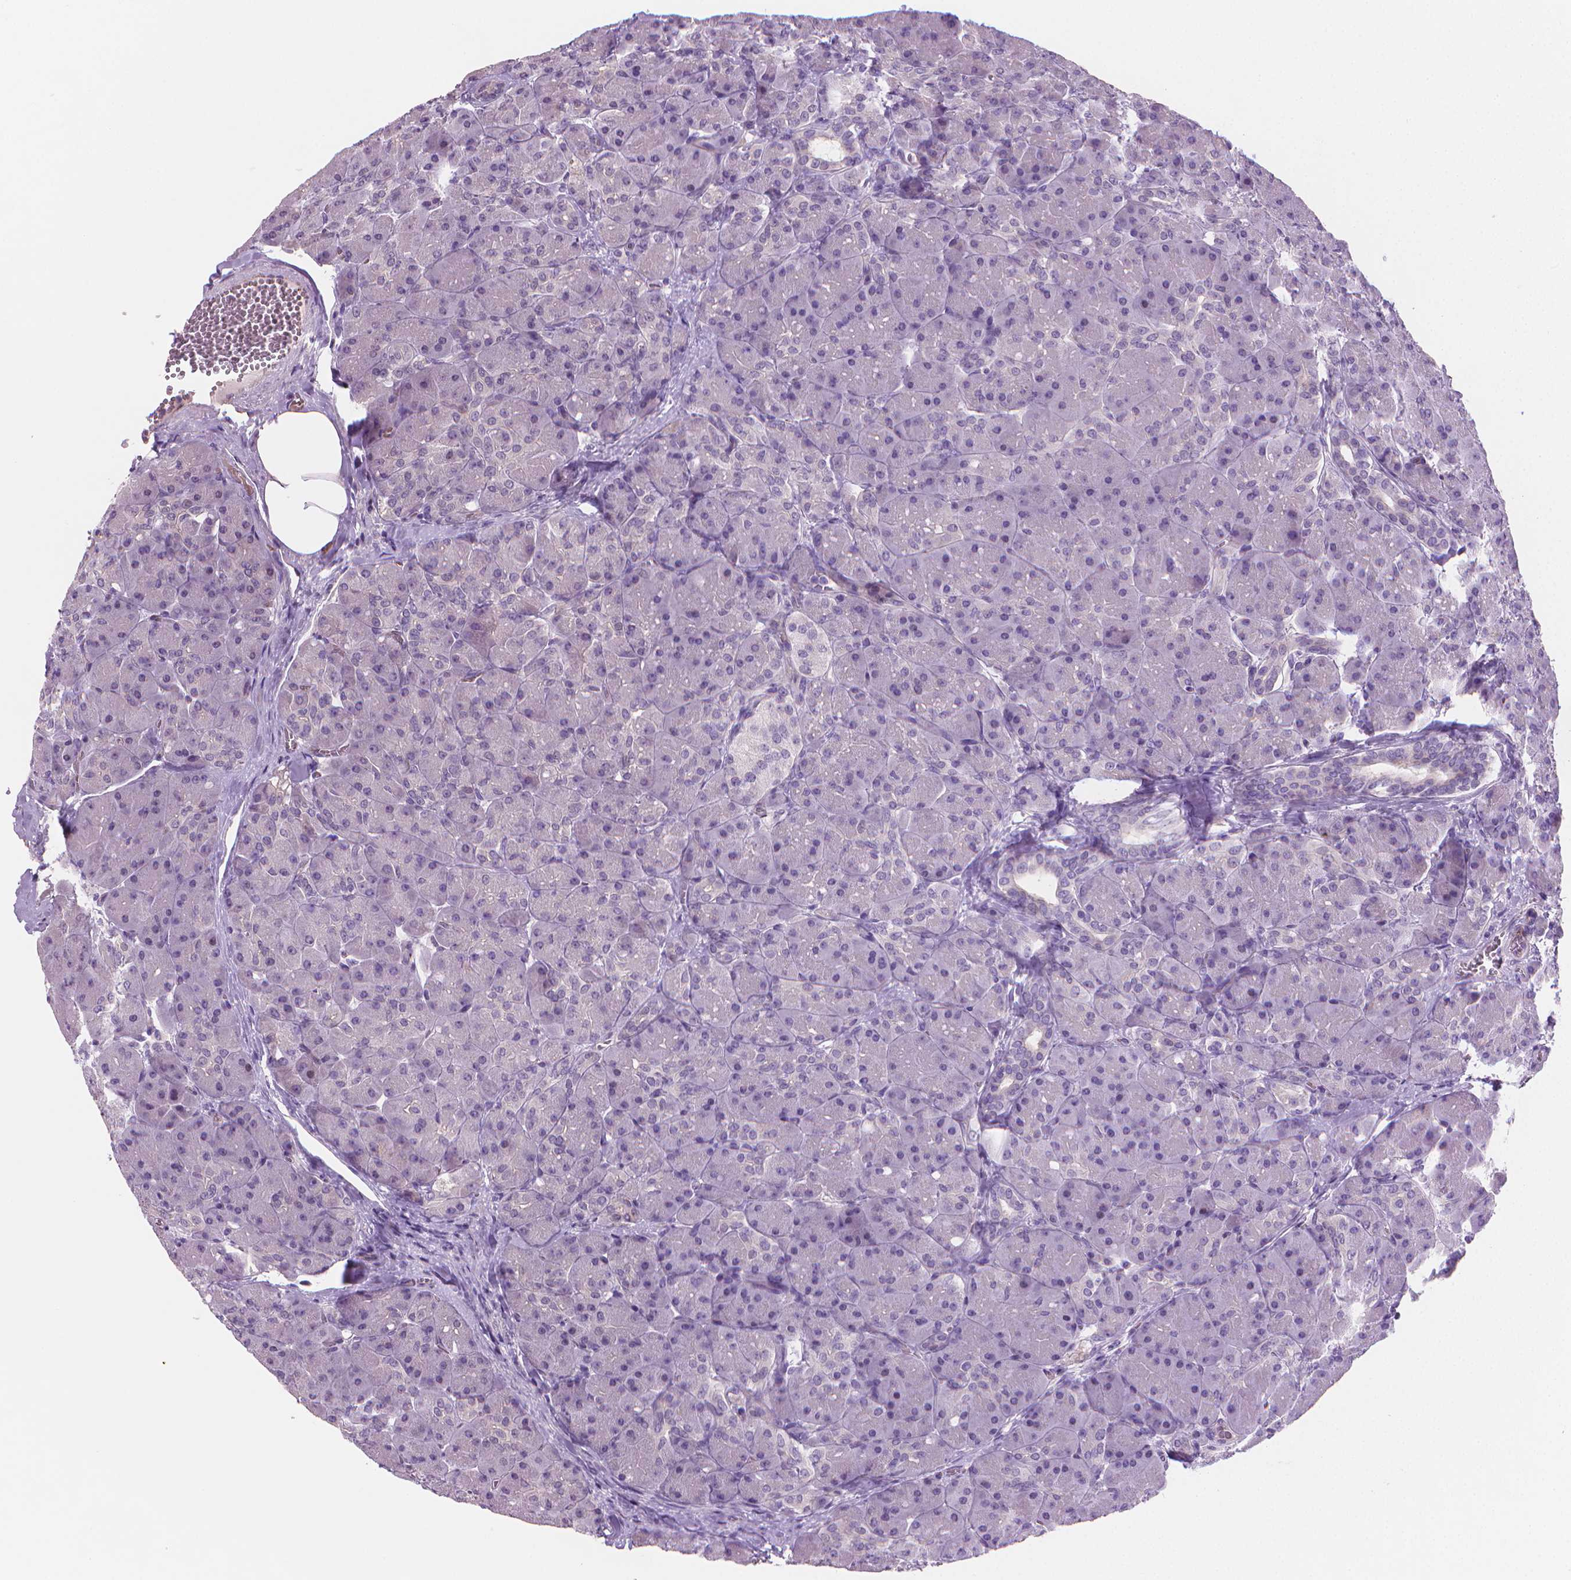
{"staining": {"intensity": "negative", "quantity": "none", "location": "none"}, "tissue": "pancreas", "cell_type": "Exocrine glandular cells", "image_type": "normal", "snomed": [{"axis": "morphology", "description": "Normal tissue, NOS"}, {"axis": "topography", "description": "Pancreas"}], "caption": "Protein analysis of unremarkable pancreas exhibits no significant positivity in exocrine glandular cells. (Brightfield microscopy of DAB (3,3'-diaminobenzidine) immunohistochemistry (IHC) at high magnification).", "gene": "CLXN", "patient": {"sex": "male", "age": 55}}